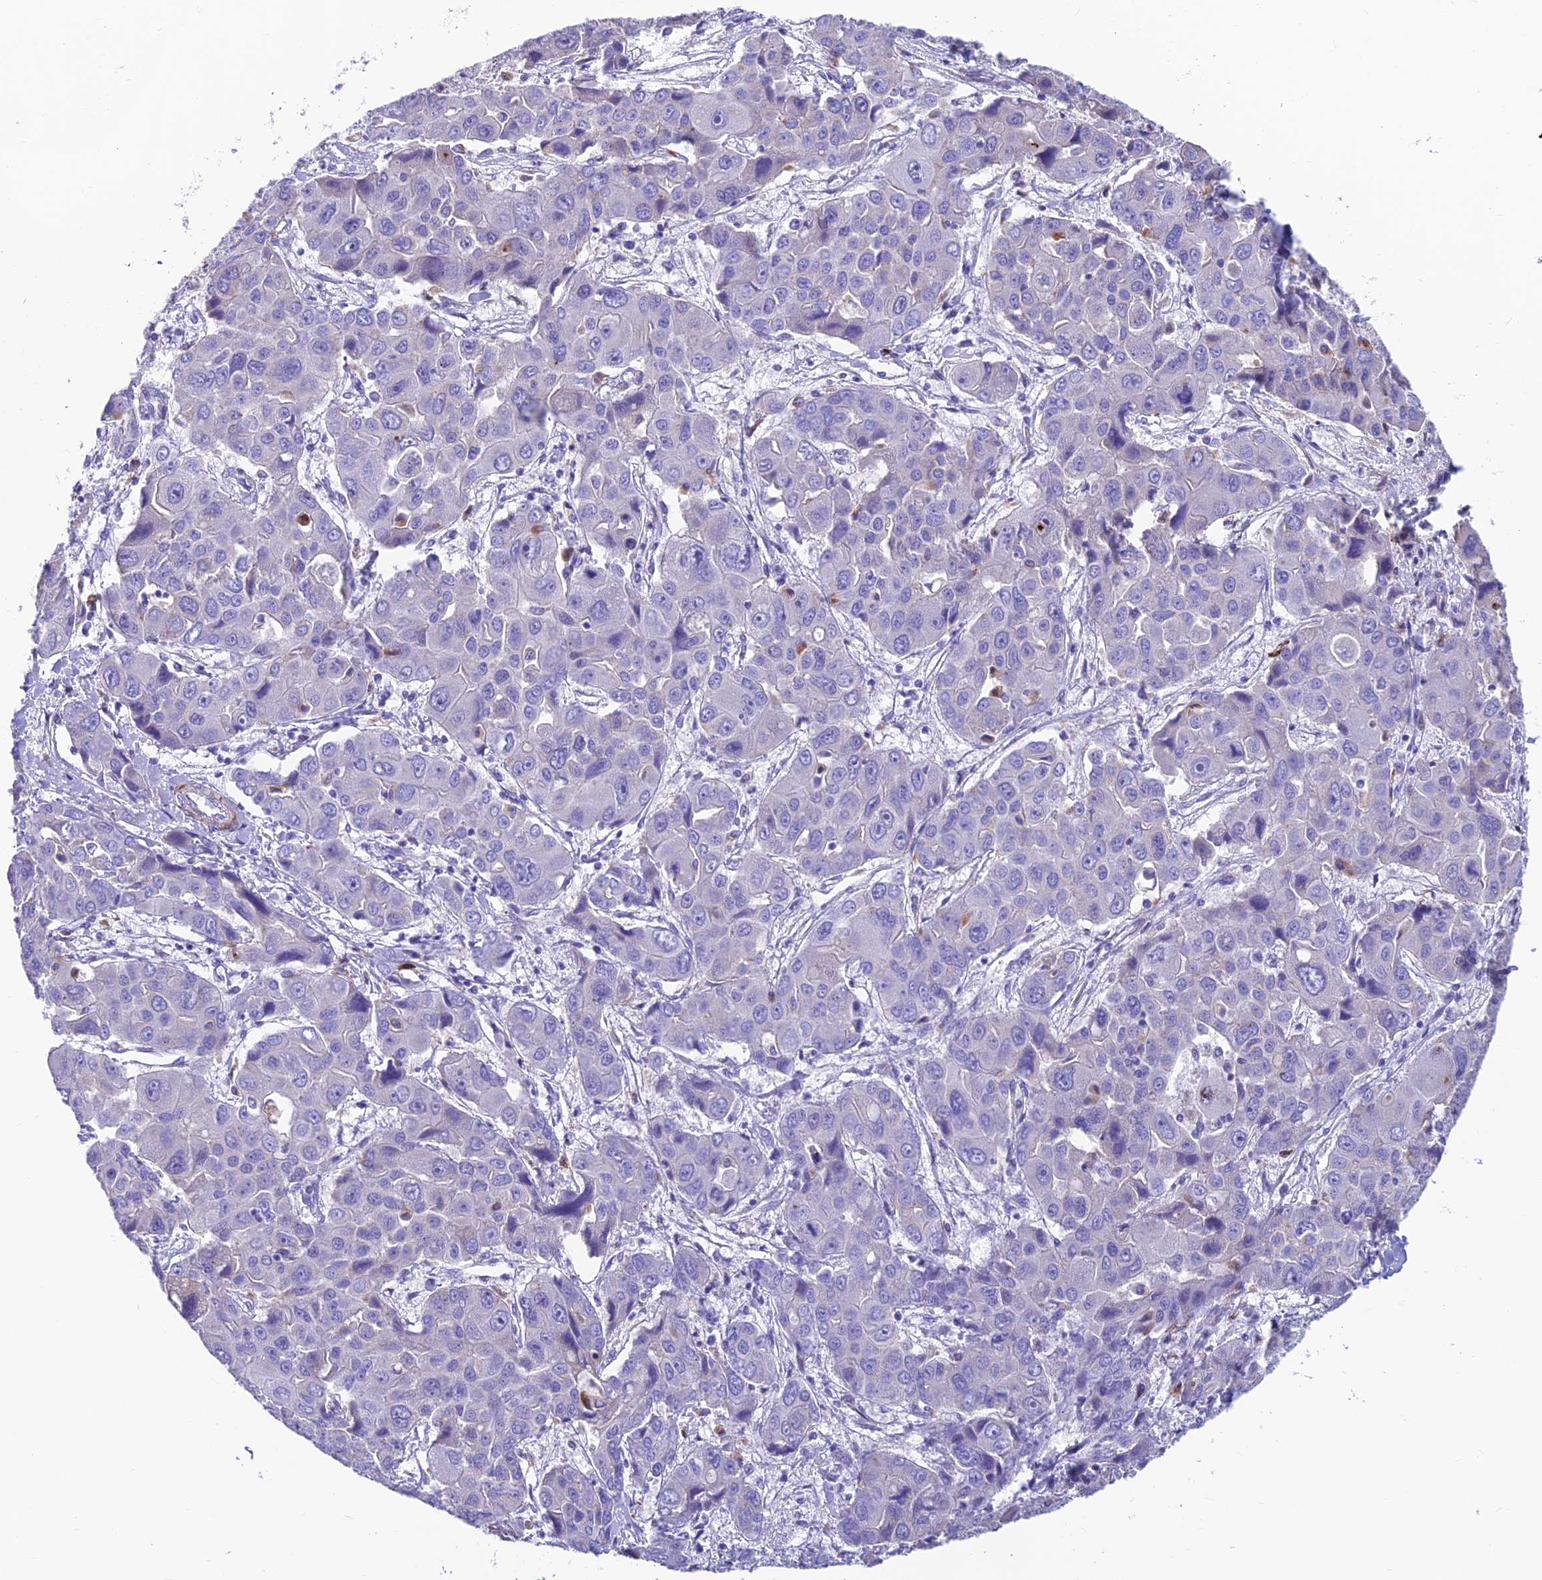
{"staining": {"intensity": "negative", "quantity": "none", "location": "none"}, "tissue": "liver cancer", "cell_type": "Tumor cells", "image_type": "cancer", "snomed": [{"axis": "morphology", "description": "Cholangiocarcinoma"}, {"axis": "topography", "description": "Liver"}], "caption": "A high-resolution image shows immunohistochemistry (IHC) staining of liver cholangiocarcinoma, which exhibits no significant expression in tumor cells.", "gene": "GNG11", "patient": {"sex": "male", "age": 67}}